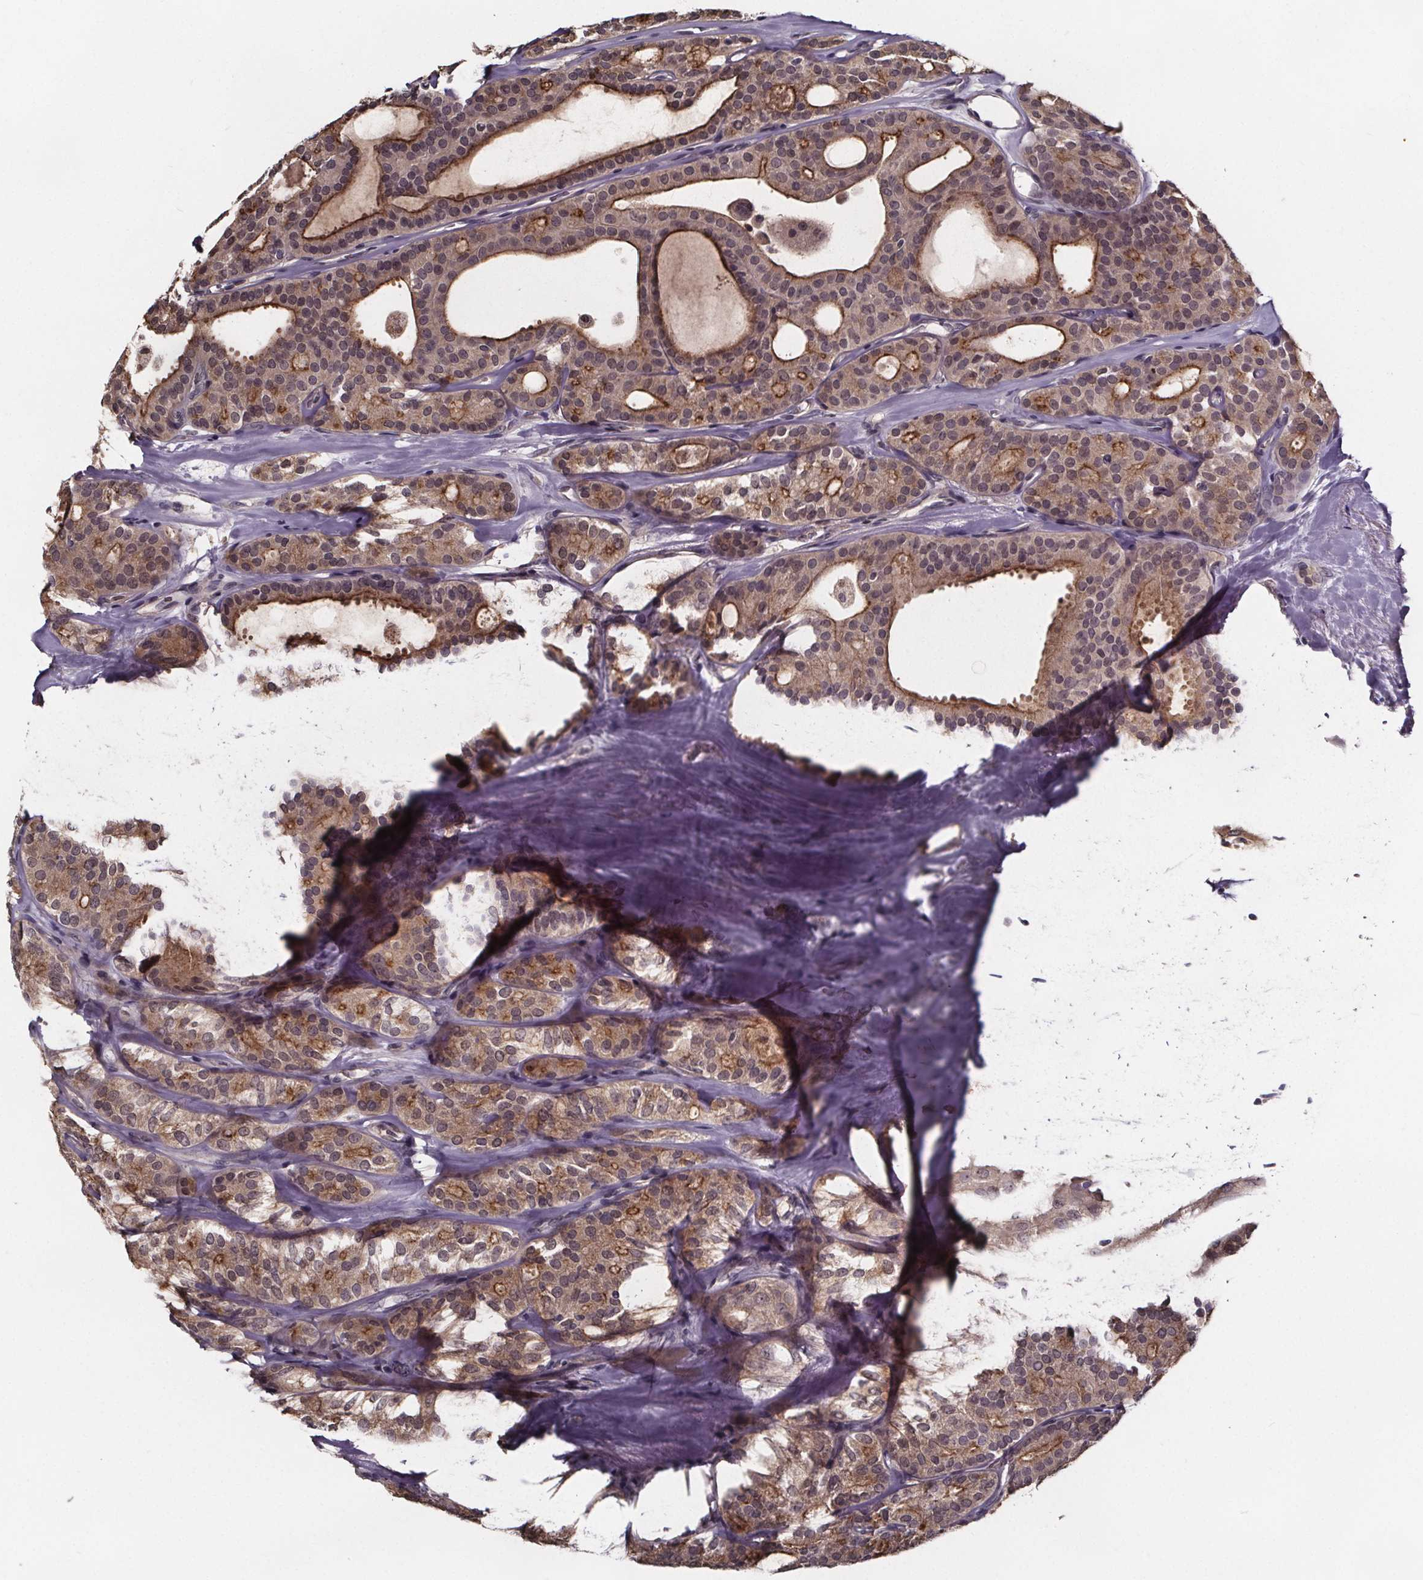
{"staining": {"intensity": "moderate", "quantity": ">75%", "location": "cytoplasmic/membranous"}, "tissue": "thyroid cancer", "cell_type": "Tumor cells", "image_type": "cancer", "snomed": [{"axis": "morphology", "description": "Follicular adenoma carcinoma, NOS"}, {"axis": "topography", "description": "Thyroid gland"}], "caption": "High-magnification brightfield microscopy of thyroid cancer stained with DAB (brown) and counterstained with hematoxylin (blue). tumor cells exhibit moderate cytoplasmic/membranous staining is present in approximately>75% of cells. (DAB IHC, brown staining for protein, blue staining for nuclei).", "gene": "SMIM1", "patient": {"sex": "male", "age": 75}}